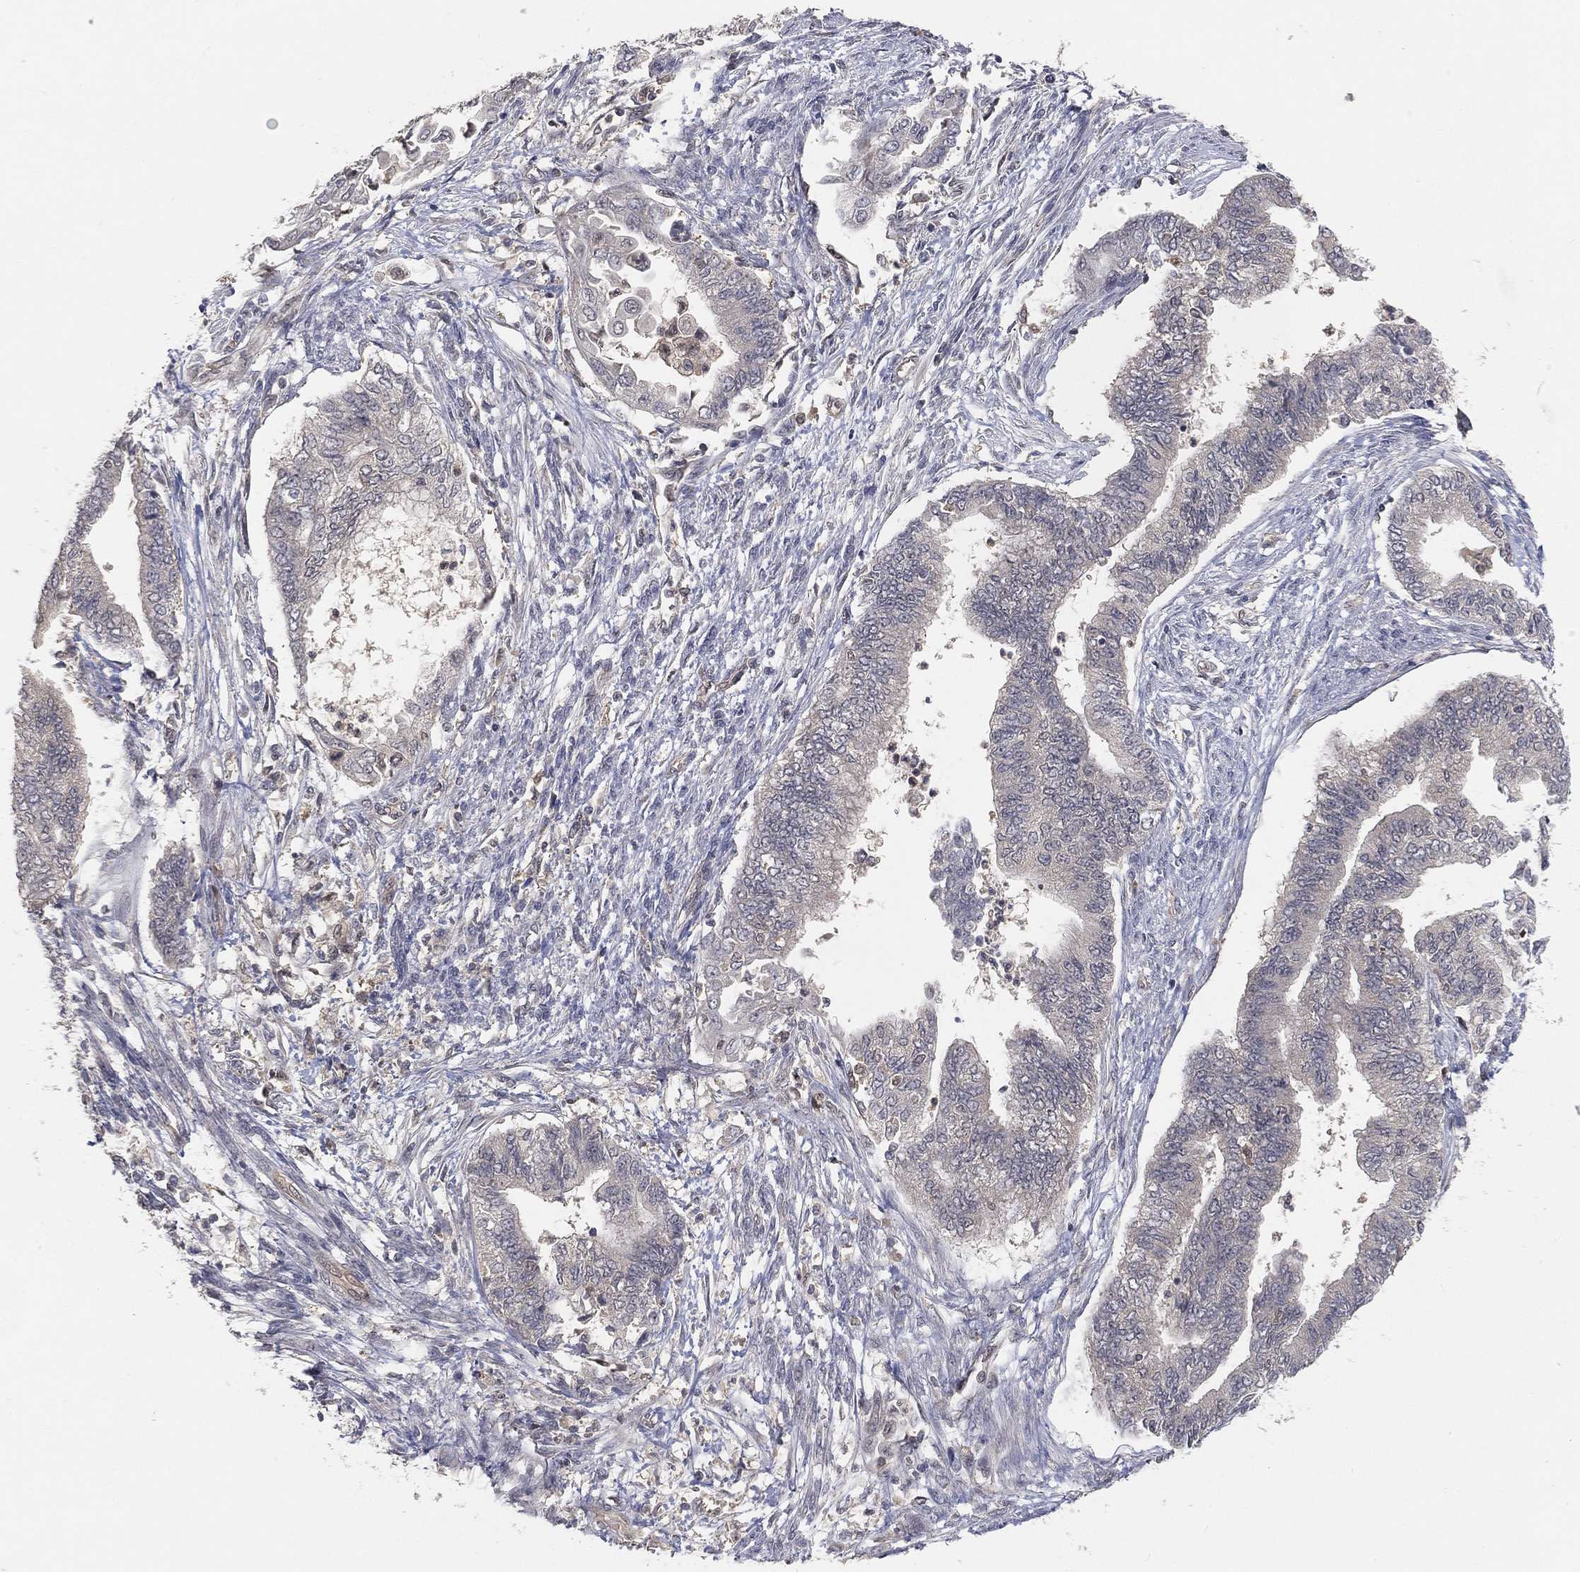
{"staining": {"intensity": "negative", "quantity": "none", "location": "none"}, "tissue": "endometrial cancer", "cell_type": "Tumor cells", "image_type": "cancer", "snomed": [{"axis": "morphology", "description": "Adenocarcinoma, NOS"}, {"axis": "topography", "description": "Endometrium"}], "caption": "Immunohistochemistry of endometrial cancer (adenocarcinoma) shows no staining in tumor cells. (DAB IHC visualized using brightfield microscopy, high magnification).", "gene": "MAPK1", "patient": {"sex": "female", "age": 65}}